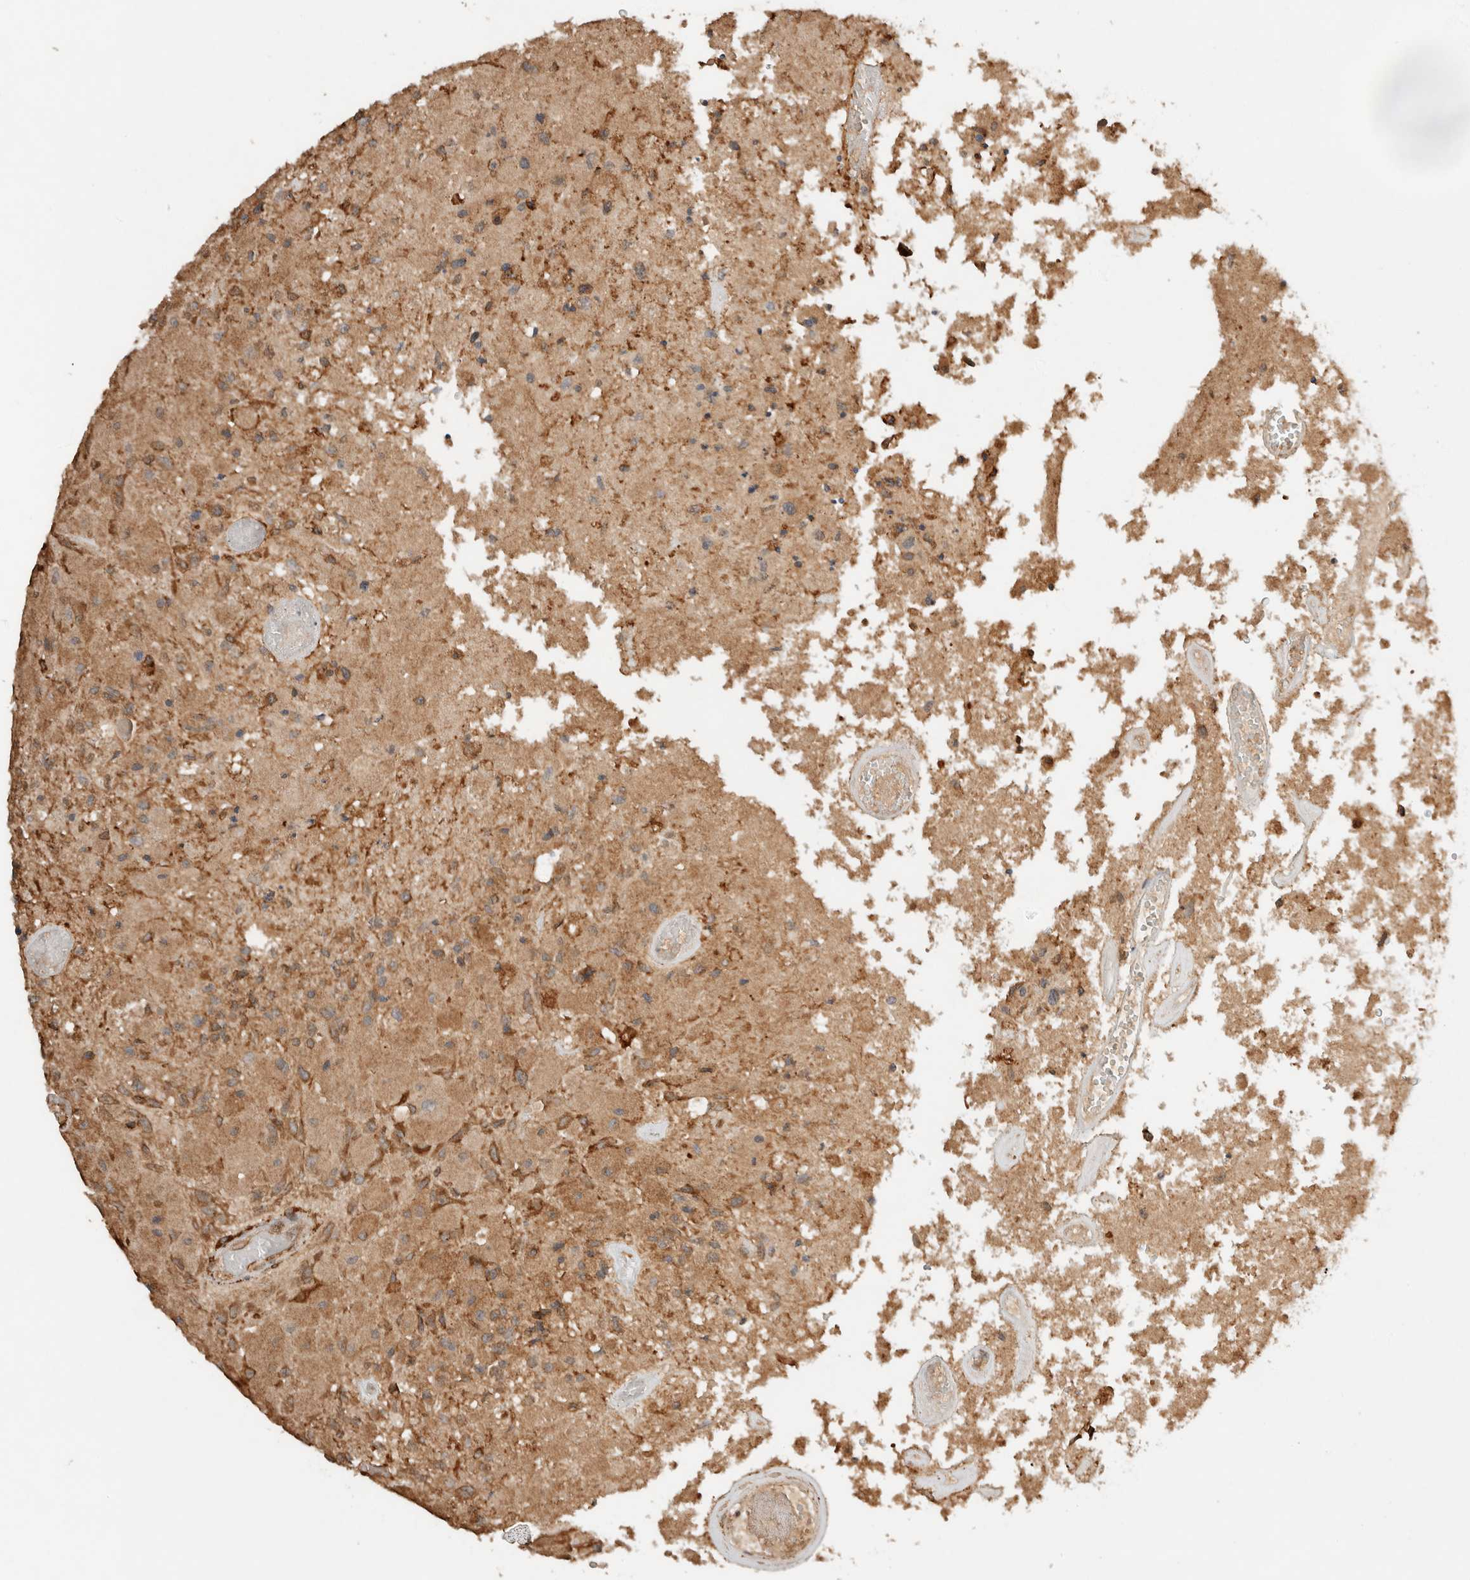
{"staining": {"intensity": "moderate", "quantity": "25%-75%", "location": "cytoplasmic/membranous"}, "tissue": "glioma", "cell_type": "Tumor cells", "image_type": "cancer", "snomed": [{"axis": "morphology", "description": "Normal tissue, NOS"}, {"axis": "morphology", "description": "Glioma, malignant, High grade"}, {"axis": "topography", "description": "Cerebral cortex"}], "caption": "Immunohistochemistry micrograph of human malignant glioma (high-grade) stained for a protein (brown), which exhibits medium levels of moderate cytoplasmic/membranous expression in about 25%-75% of tumor cells.", "gene": "ERAP1", "patient": {"sex": "male", "age": 77}}